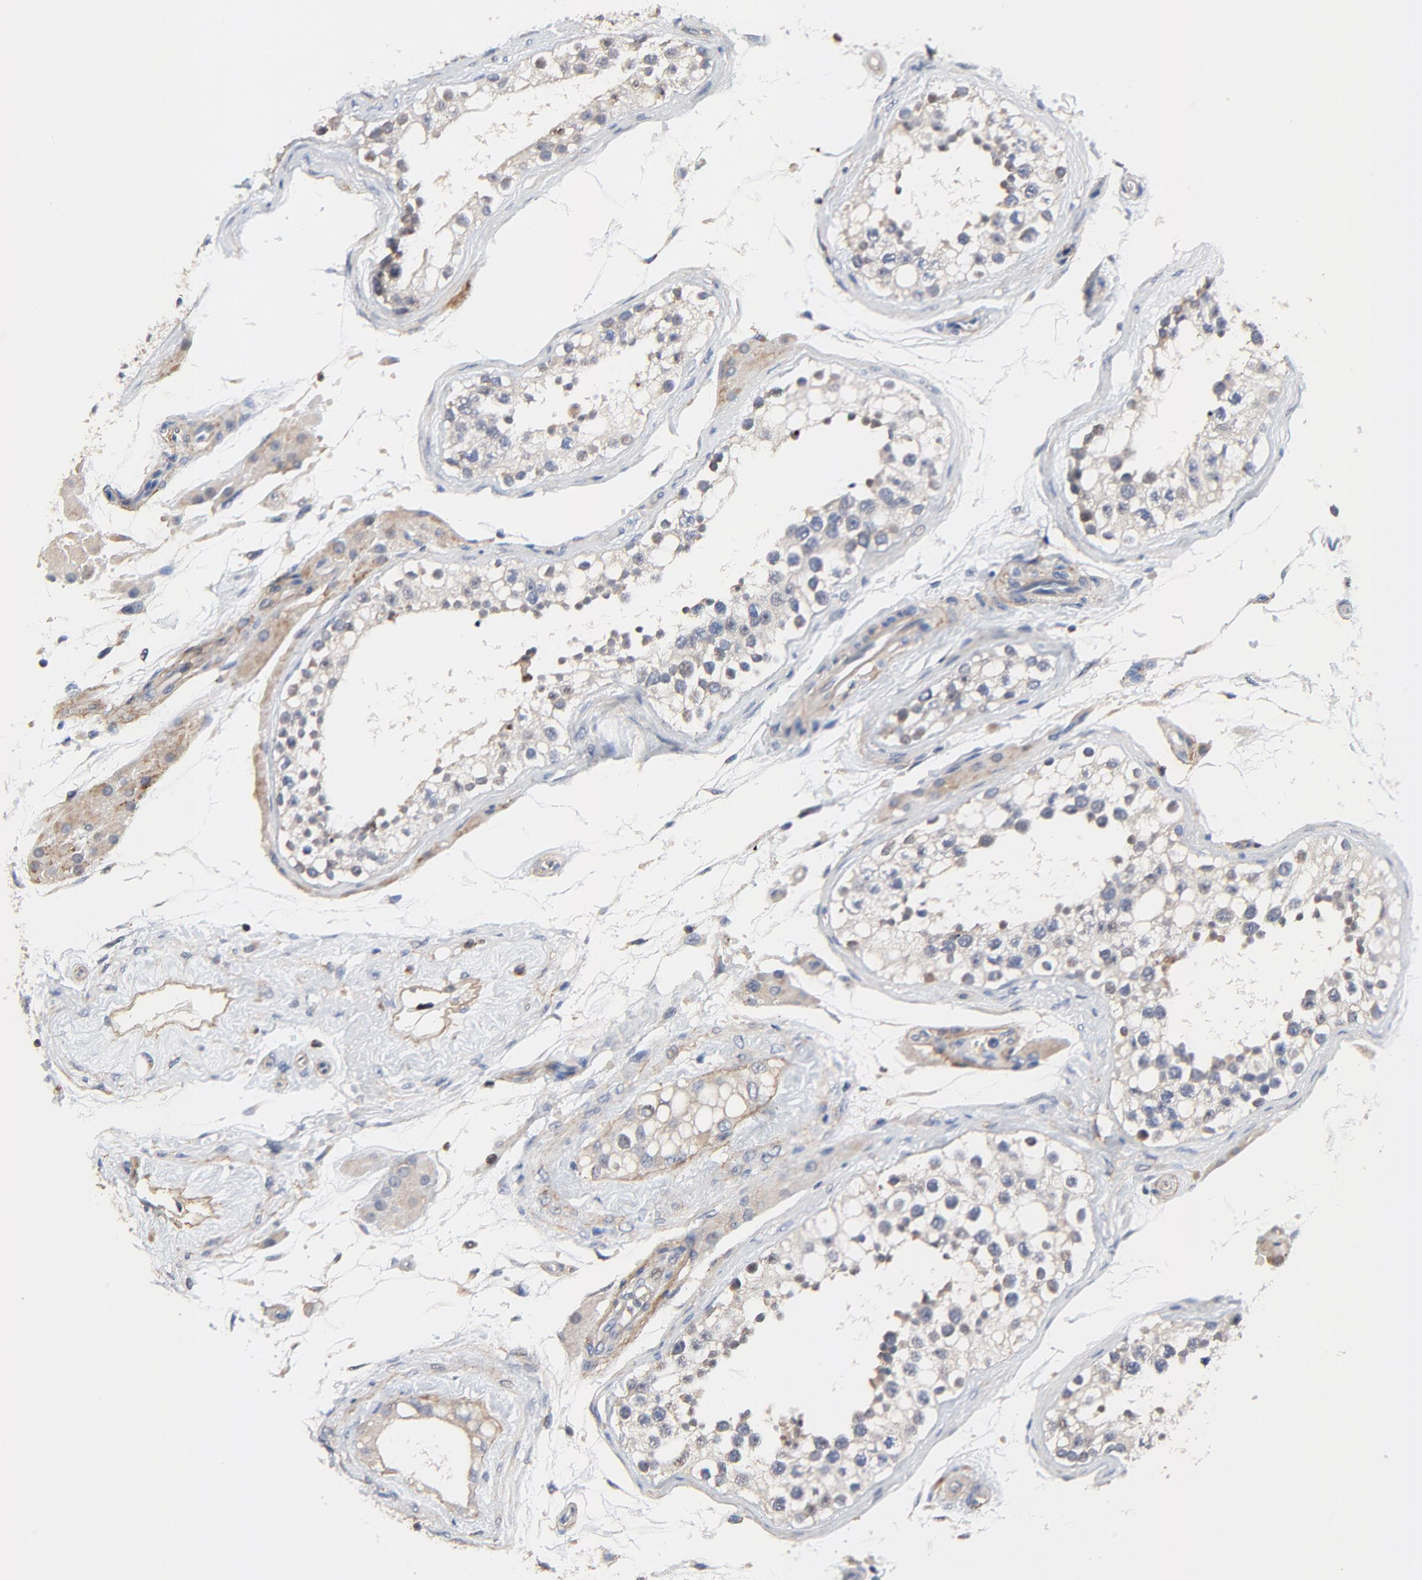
{"staining": {"intensity": "weak", "quantity": "<25%", "location": "cytoplasmic/membranous"}, "tissue": "testis", "cell_type": "Cells in seminiferous ducts", "image_type": "normal", "snomed": [{"axis": "morphology", "description": "Normal tissue, NOS"}, {"axis": "topography", "description": "Testis"}], "caption": "Cells in seminiferous ducts show no significant staining in unremarkable testis. (DAB immunohistochemistry visualized using brightfield microscopy, high magnification).", "gene": "SKAP1", "patient": {"sex": "male", "age": 68}}